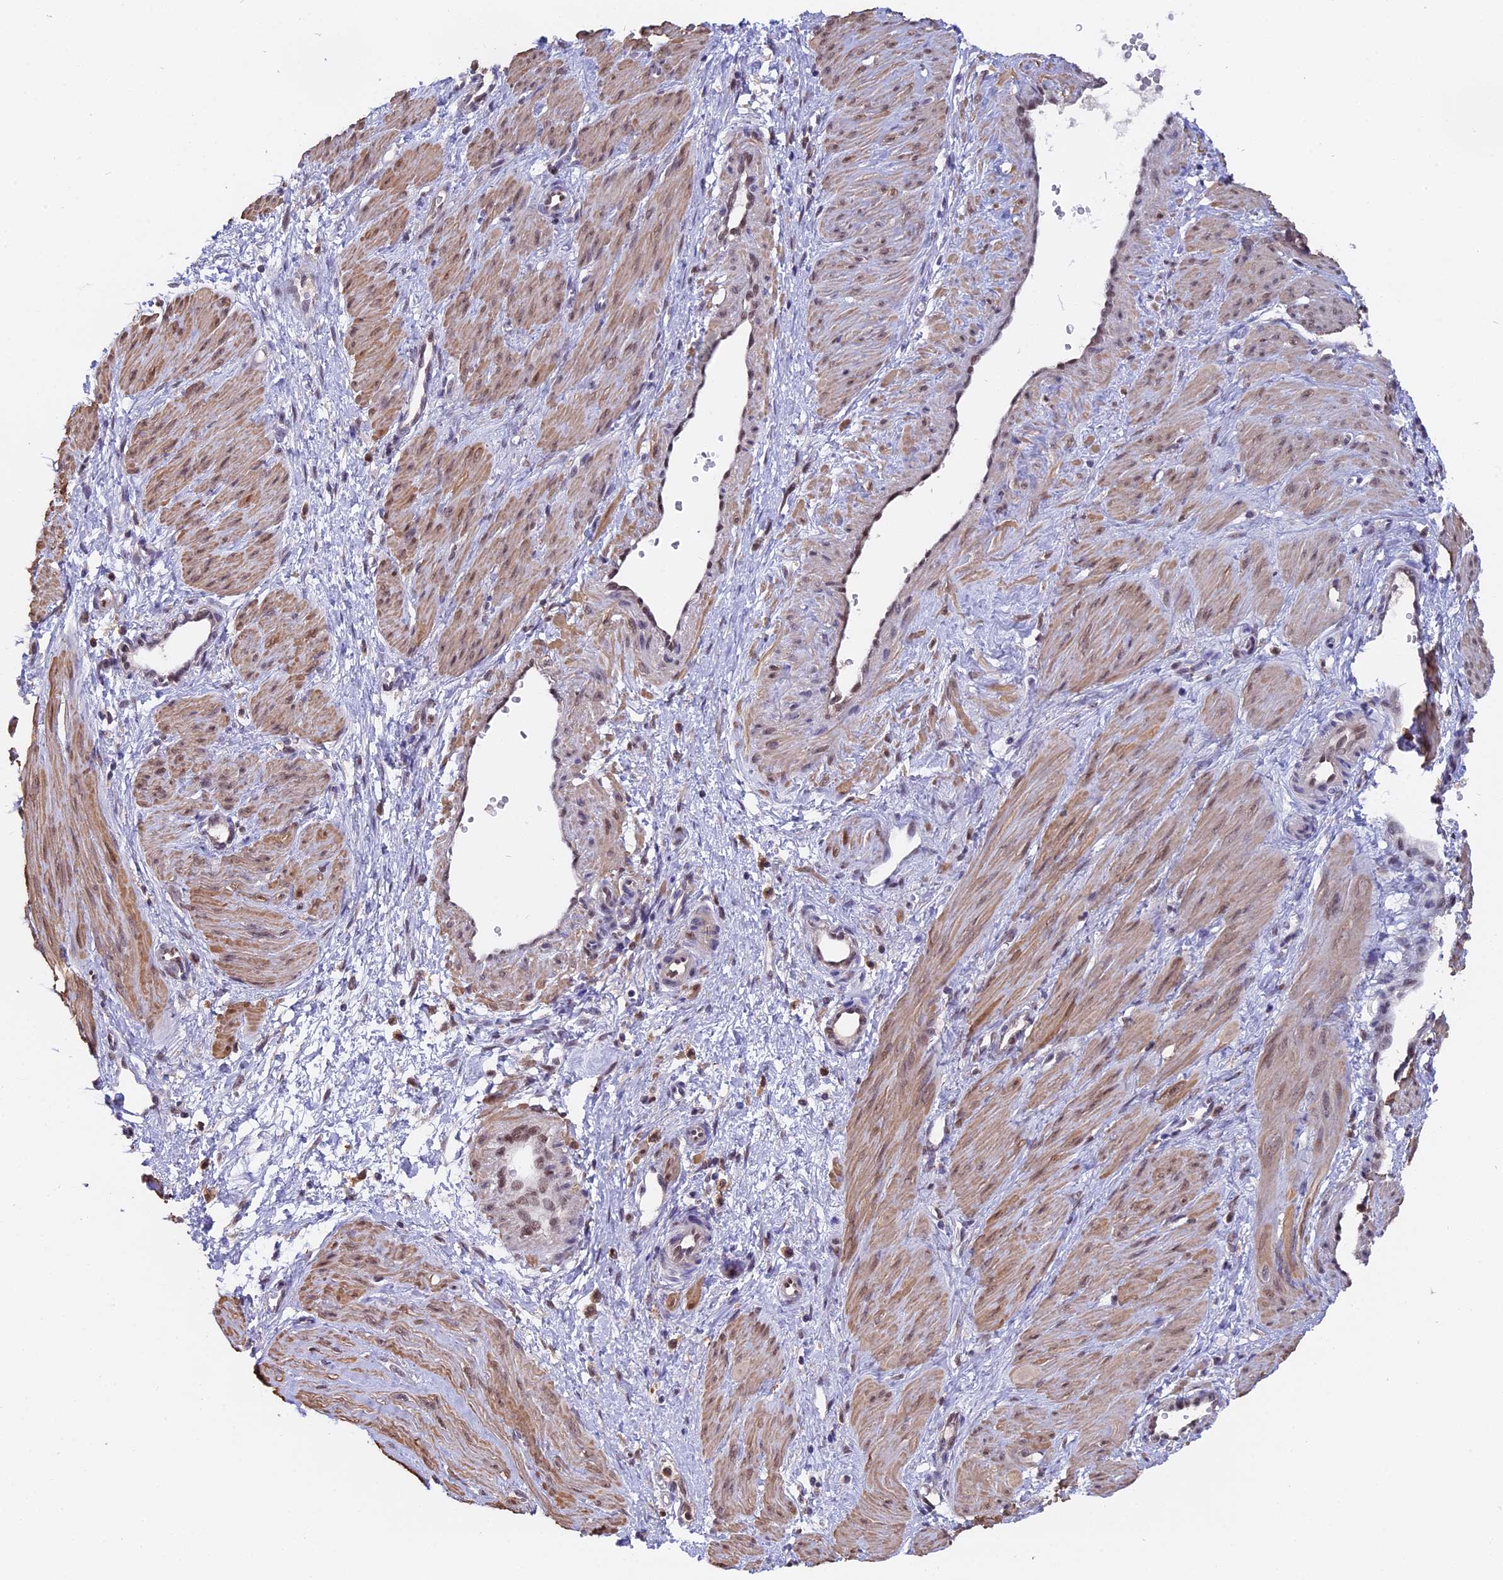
{"staining": {"intensity": "moderate", "quantity": ">75%", "location": "cytoplasmic/membranous,nuclear"}, "tissue": "smooth muscle", "cell_type": "Smooth muscle cells", "image_type": "normal", "snomed": [{"axis": "morphology", "description": "Normal tissue, NOS"}, {"axis": "topography", "description": "Endometrium"}], "caption": "Moderate cytoplasmic/membranous,nuclear expression for a protein is appreciated in approximately >75% of smooth muscle cells of benign smooth muscle using IHC.", "gene": "FAM118B", "patient": {"sex": "female", "age": 33}}